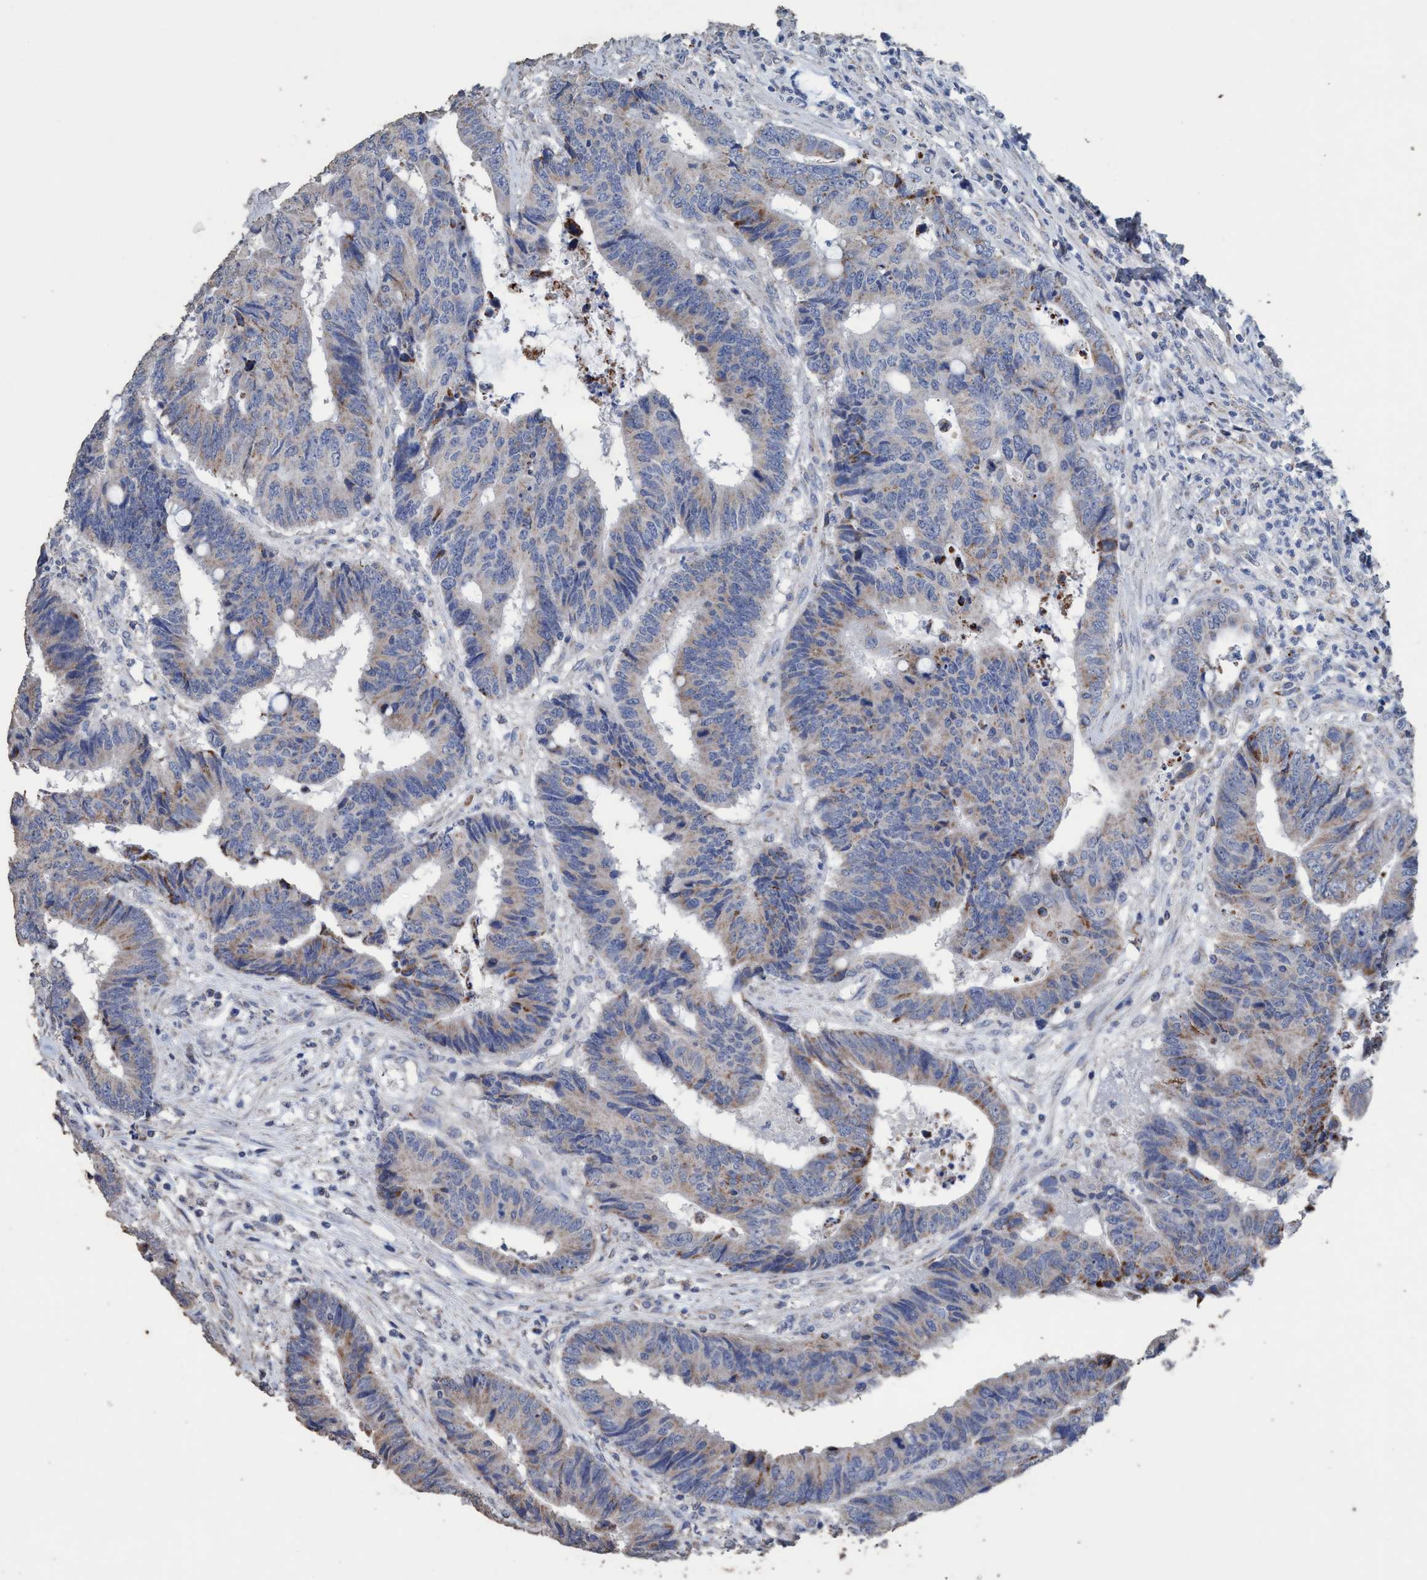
{"staining": {"intensity": "weak", "quantity": "25%-75%", "location": "cytoplasmic/membranous"}, "tissue": "colorectal cancer", "cell_type": "Tumor cells", "image_type": "cancer", "snomed": [{"axis": "morphology", "description": "Adenocarcinoma, NOS"}, {"axis": "topography", "description": "Rectum"}], "caption": "IHC image of neoplastic tissue: human colorectal adenocarcinoma stained using IHC exhibits low levels of weak protein expression localized specifically in the cytoplasmic/membranous of tumor cells, appearing as a cytoplasmic/membranous brown color.", "gene": "RSAD1", "patient": {"sex": "male", "age": 84}}